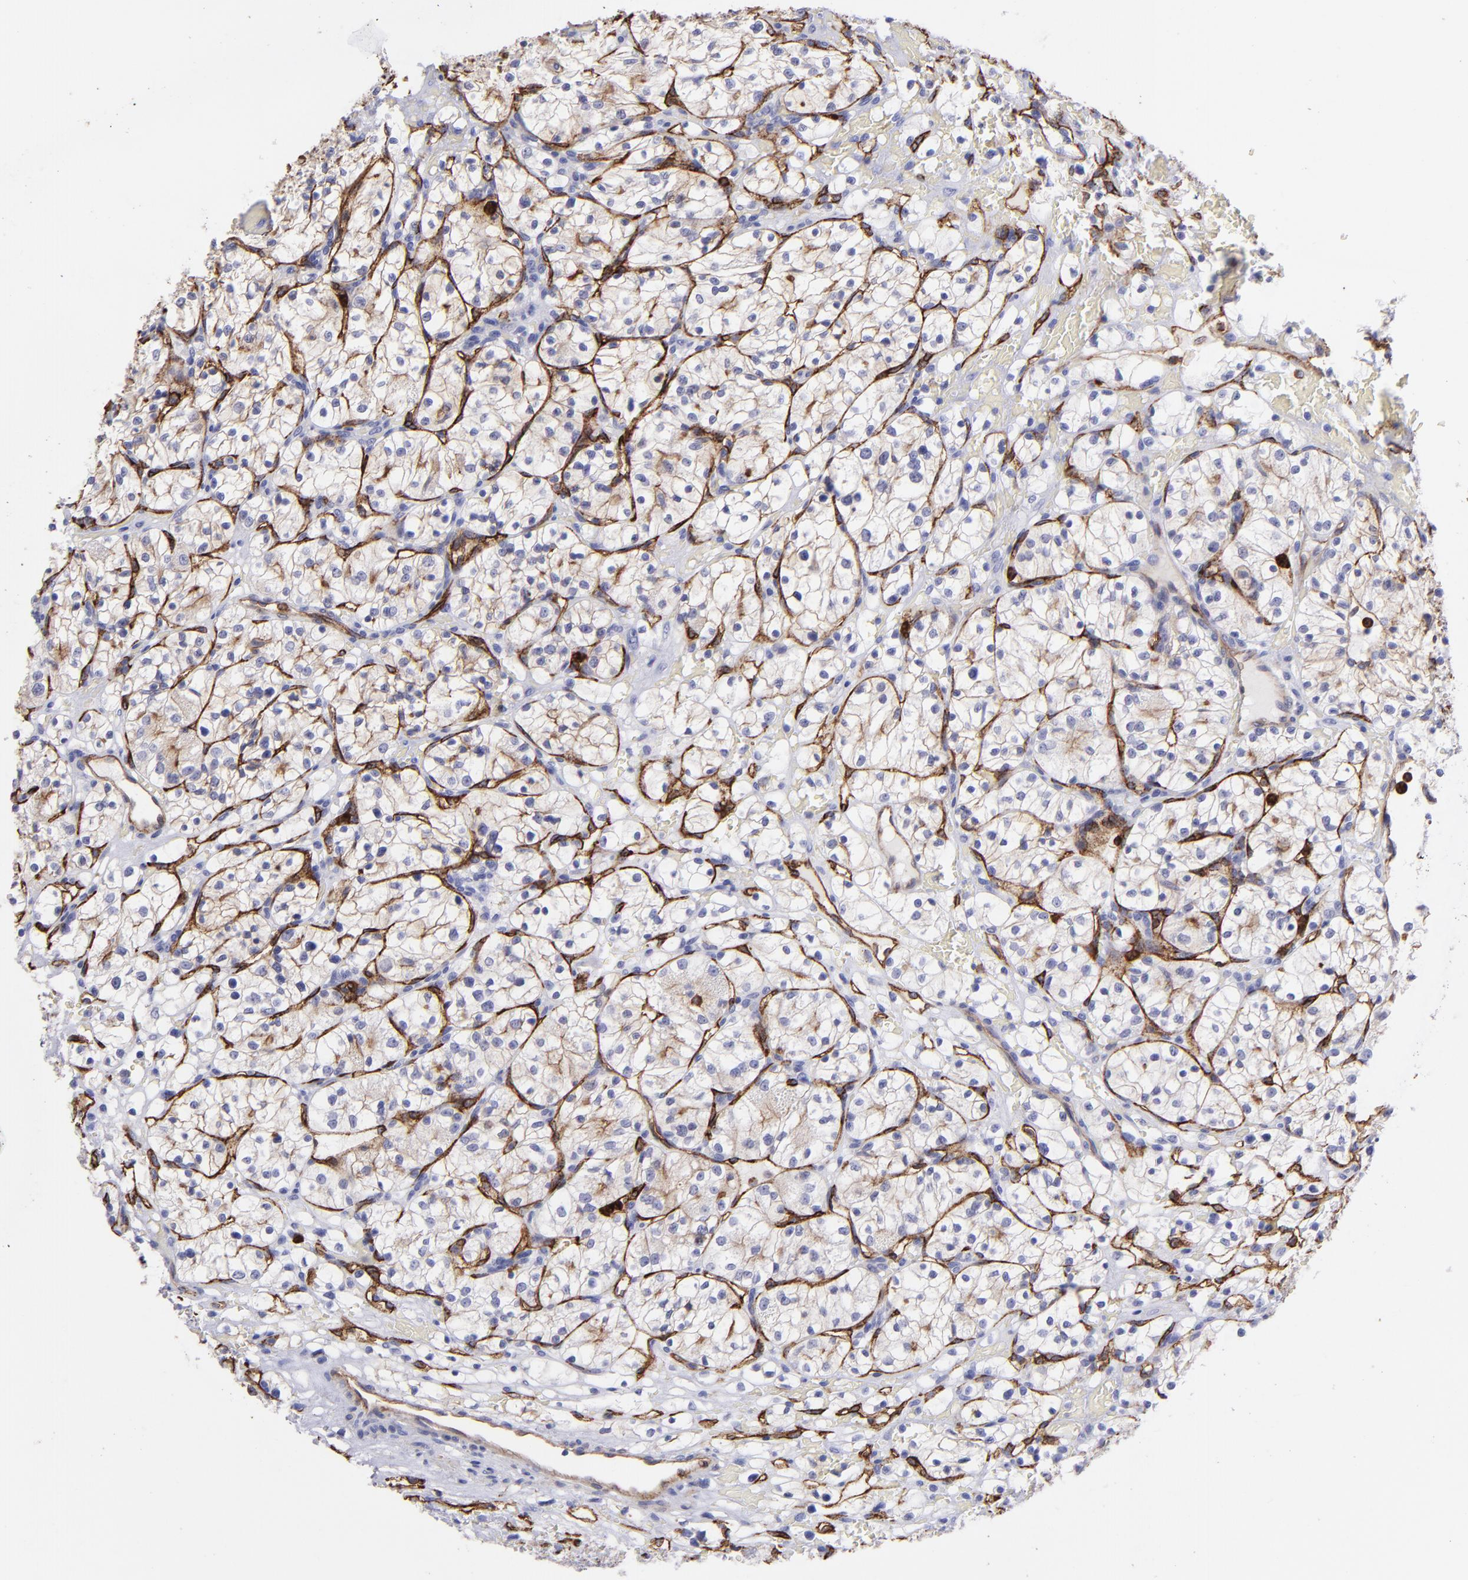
{"staining": {"intensity": "negative", "quantity": "none", "location": "none"}, "tissue": "renal cancer", "cell_type": "Tumor cells", "image_type": "cancer", "snomed": [{"axis": "morphology", "description": "Adenocarcinoma, NOS"}, {"axis": "topography", "description": "Kidney"}], "caption": "This is a photomicrograph of immunohistochemistry (IHC) staining of renal cancer (adenocarcinoma), which shows no staining in tumor cells.", "gene": "DYSF", "patient": {"sex": "female", "age": 60}}